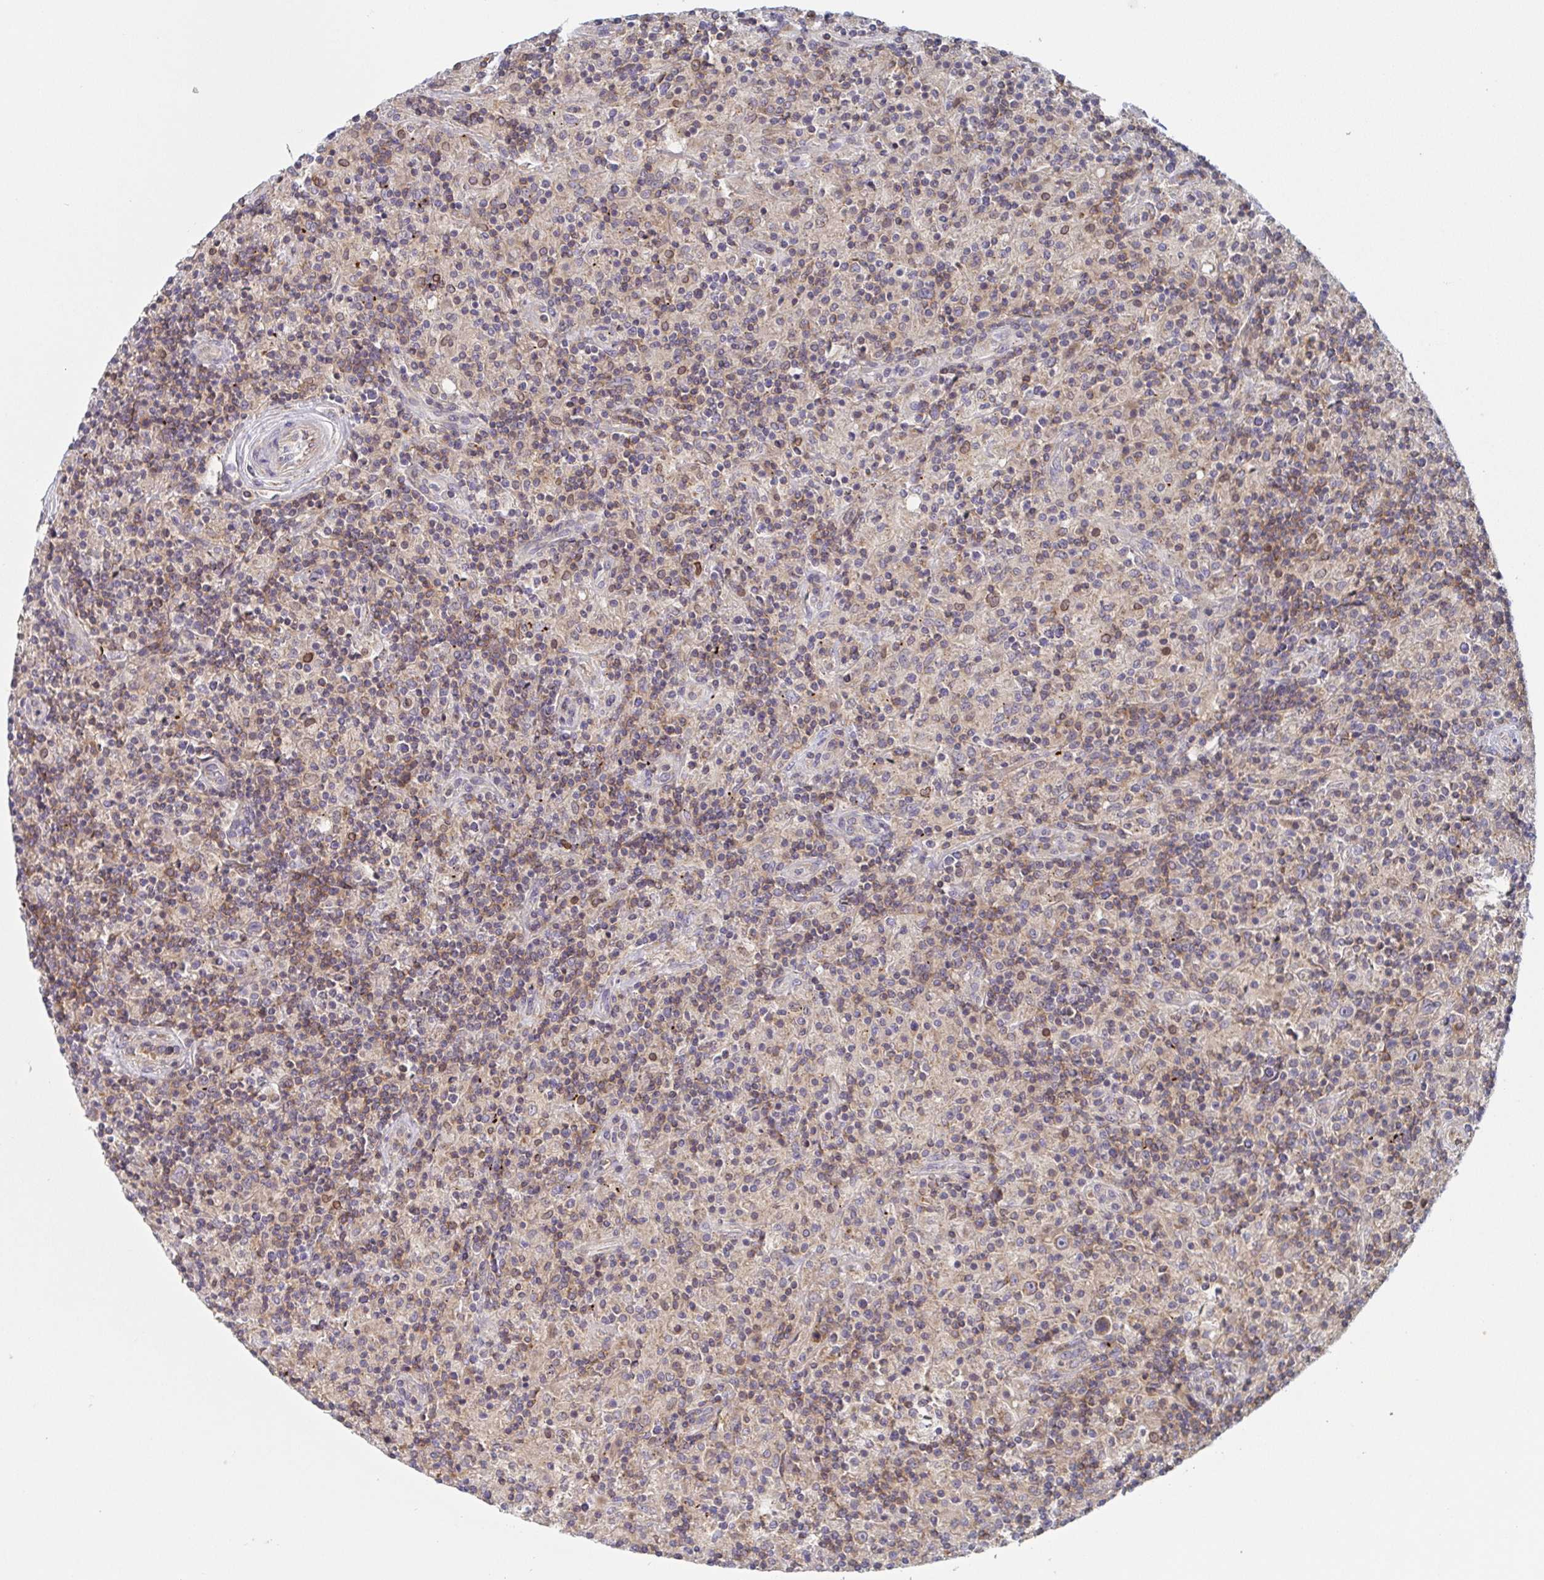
{"staining": {"intensity": "weak", "quantity": "<25%", "location": "cytoplasmic/membranous"}, "tissue": "lymphoma", "cell_type": "Tumor cells", "image_type": "cancer", "snomed": [{"axis": "morphology", "description": "Hodgkin's disease, NOS"}, {"axis": "topography", "description": "Lymph node"}], "caption": "Hodgkin's disease was stained to show a protein in brown. There is no significant expression in tumor cells.", "gene": "TUFT1", "patient": {"sex": "male", "age": 70}}